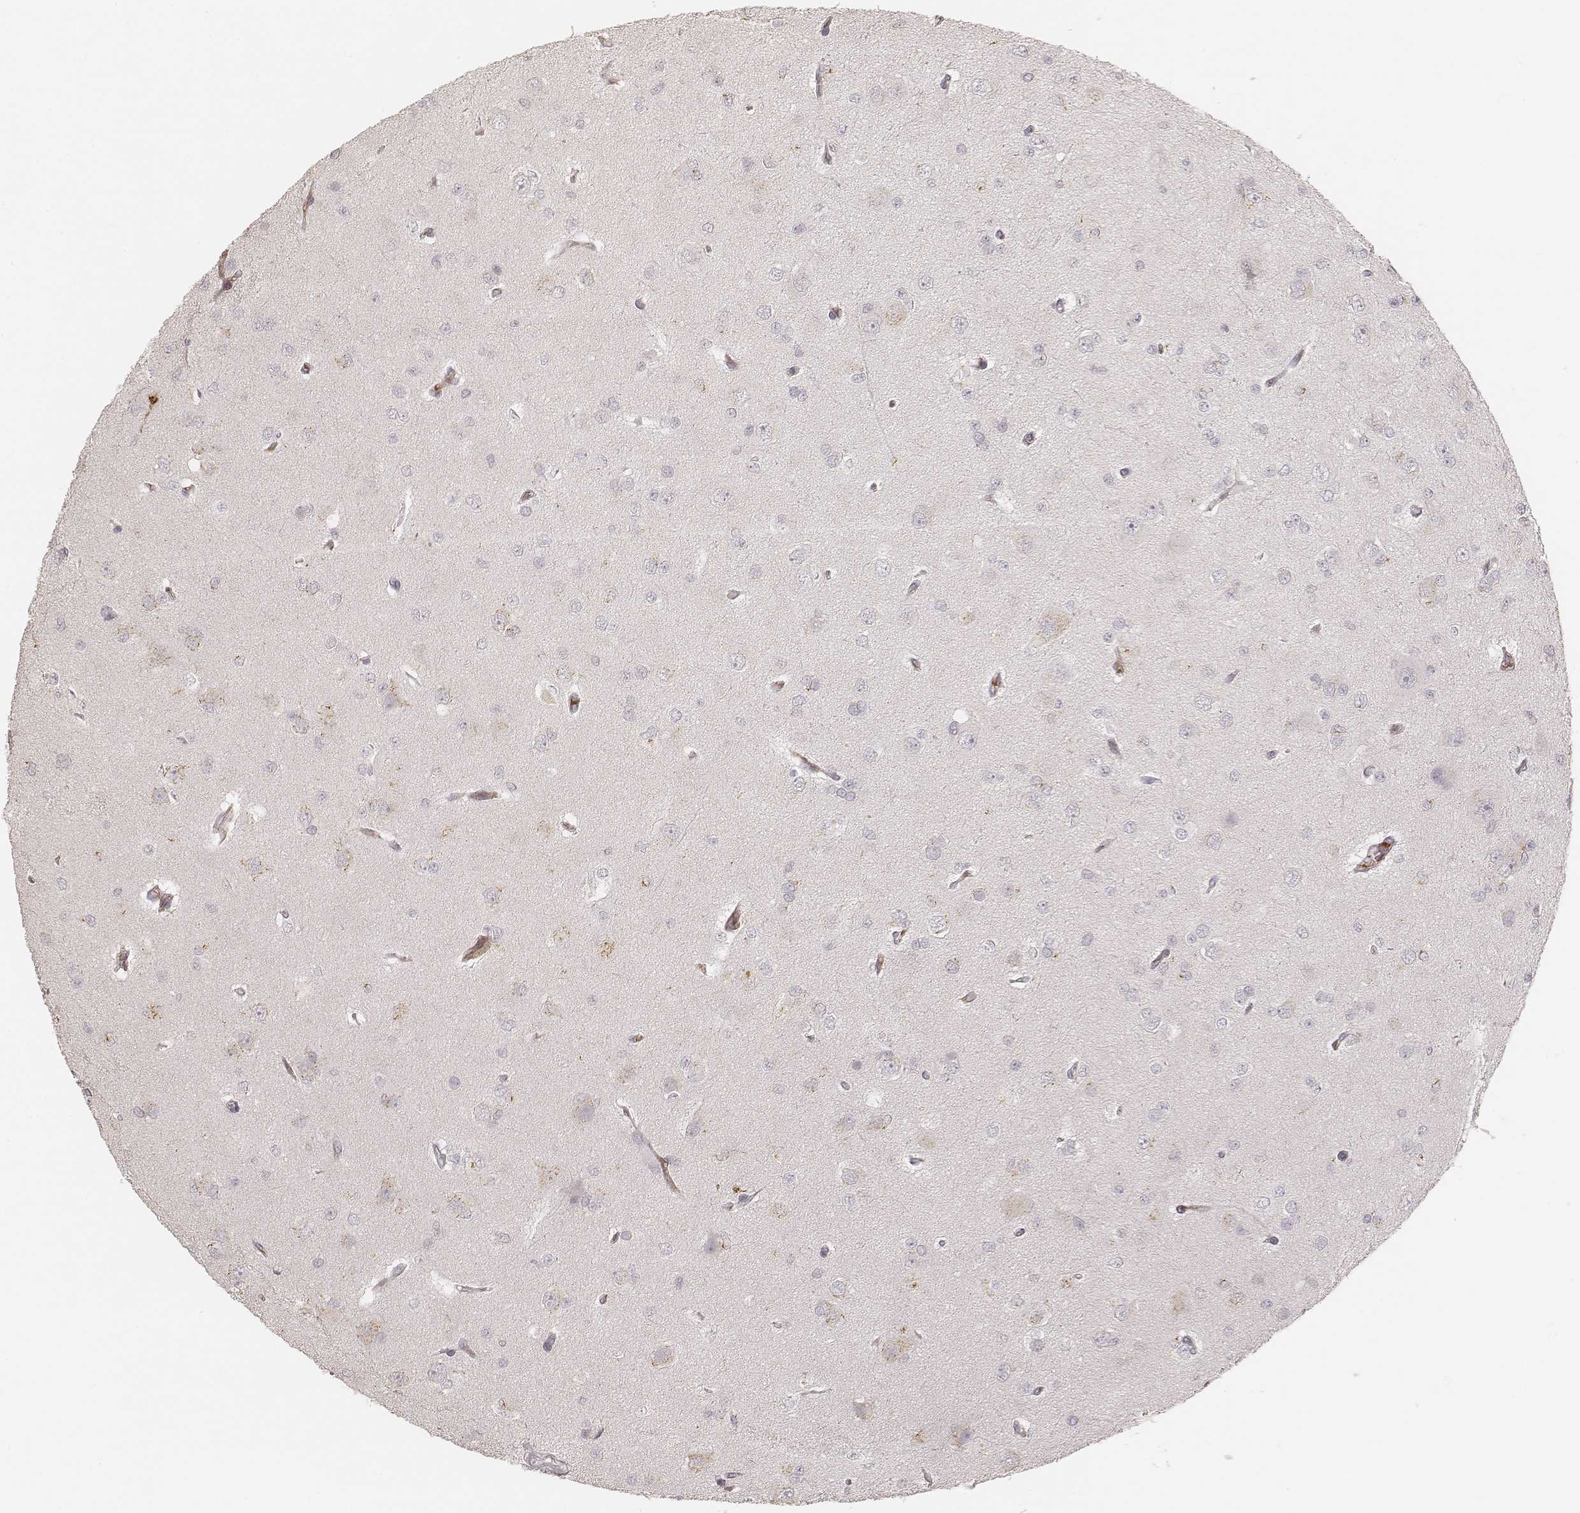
{"staining": {"intensity": "weak", "quantity": "<25%", "location": "cytoplasmic/membranous"}, "tissue": "glioma", "cell_type": "Tumor cells", "image_type": "cancer", "snomed": [{"axis": "morphology", "description": "Glioma, malignant, Low grade"}, {"axis": "topography", "description": "Brain"}], "caption": "Immunohistochemistry micrograph of neoplastic tissue: glioma stained with DAB (3,3'-diaminobenzidine) shows no significant protein expression in tumor cells.", "gene": "GORASP2", "patient": {"sex": "male", "age": 27}}